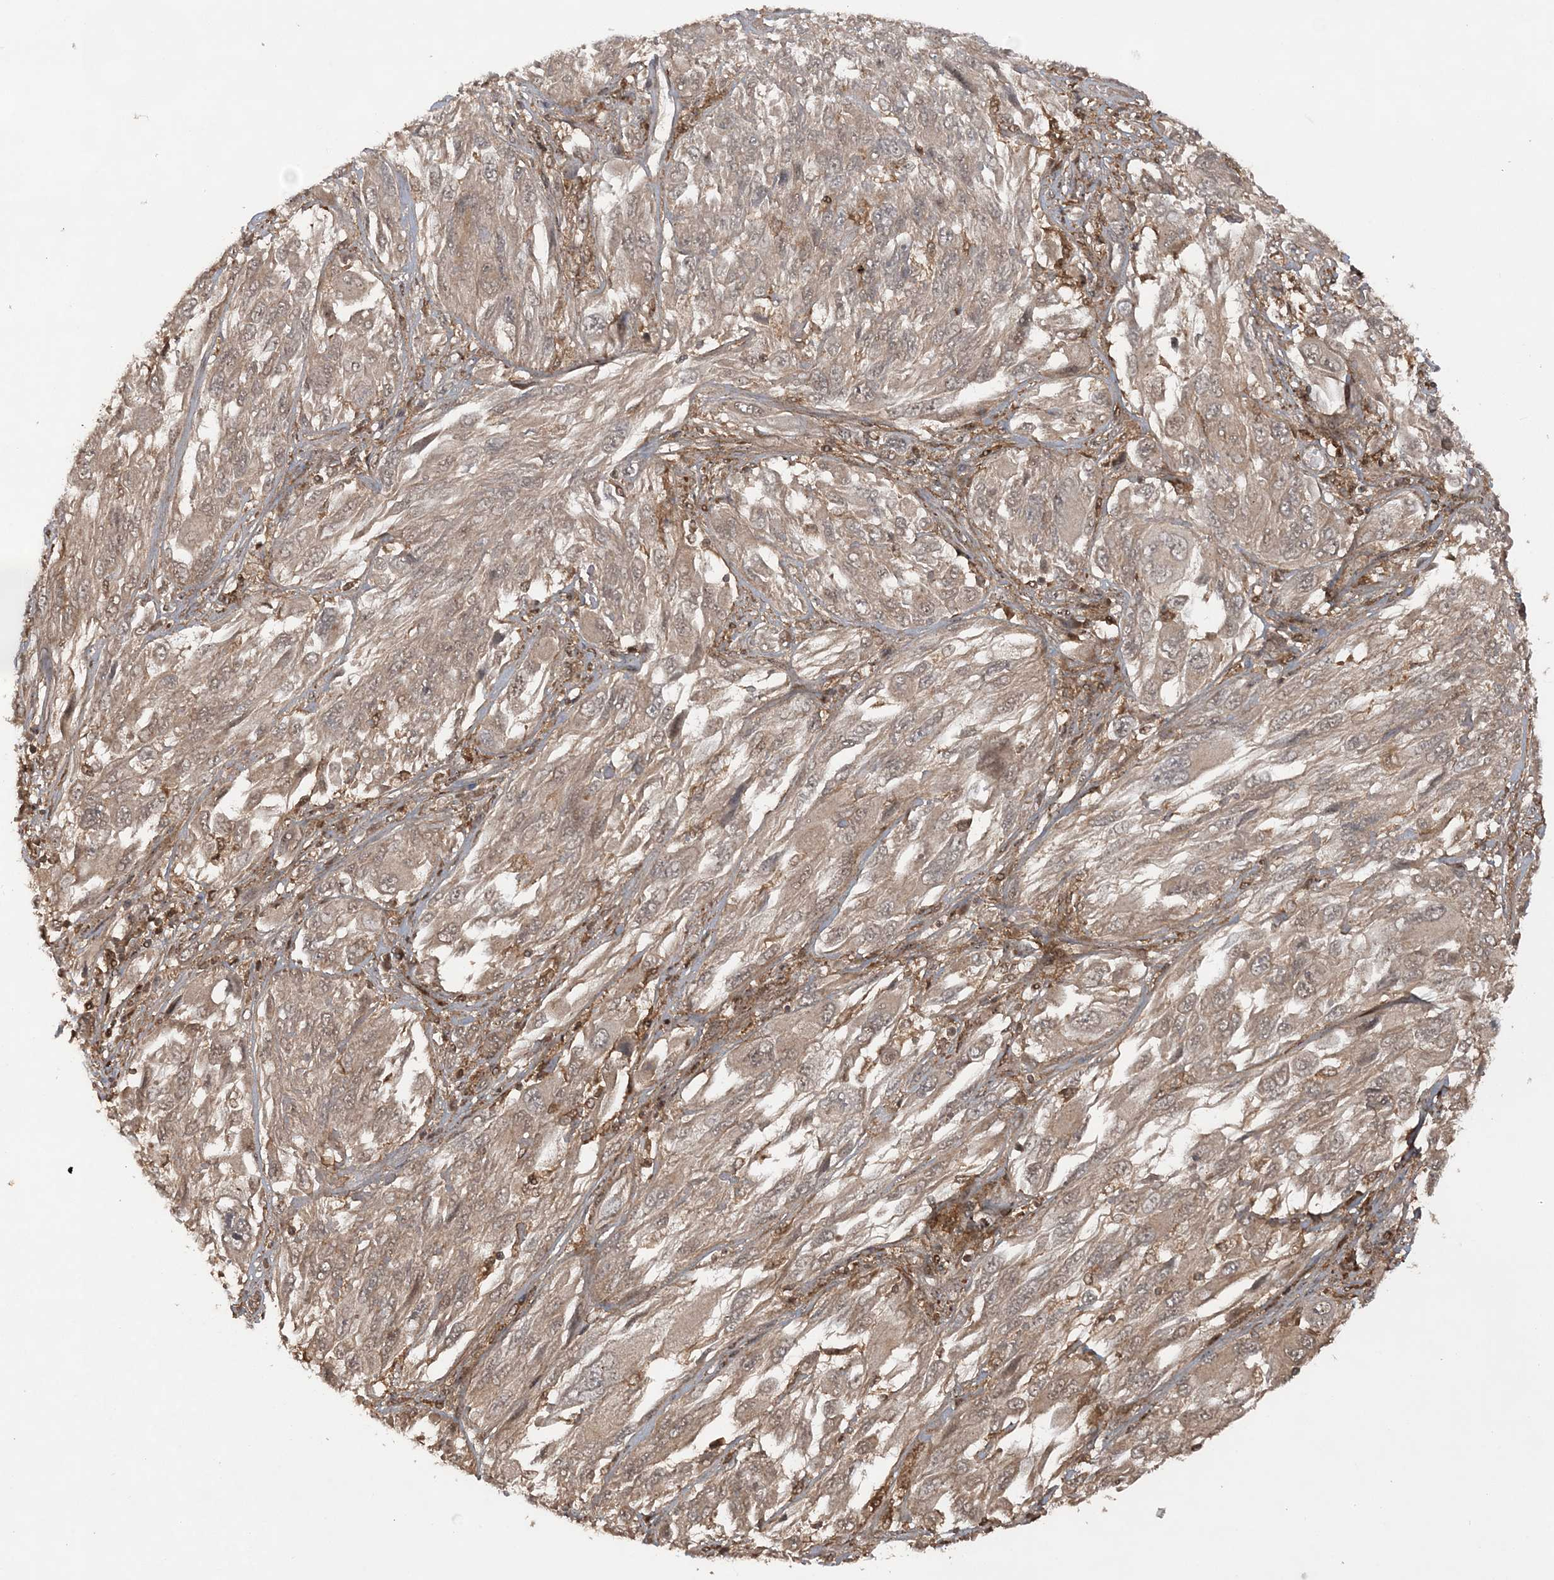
{"staining": {"intensity": "weak", "quantity": ">75%", "location": "cytoplasmic/membranous"}, "tissue": "melanoma", "cell_type": "Tumor cells", "image_type": "cancer", "snomed": [{"axis": "morphology", "description": "Malignant melanoma, NOS"}, {"axis": "topography", "description": "Skin"}], "caption": "A brown stain highlights weak cytoplasmic/membranous expression of a protein in malignant melanoma tumor cells.", "gene": "LACC1", "patient": {"sex": "female", "age": 91}}